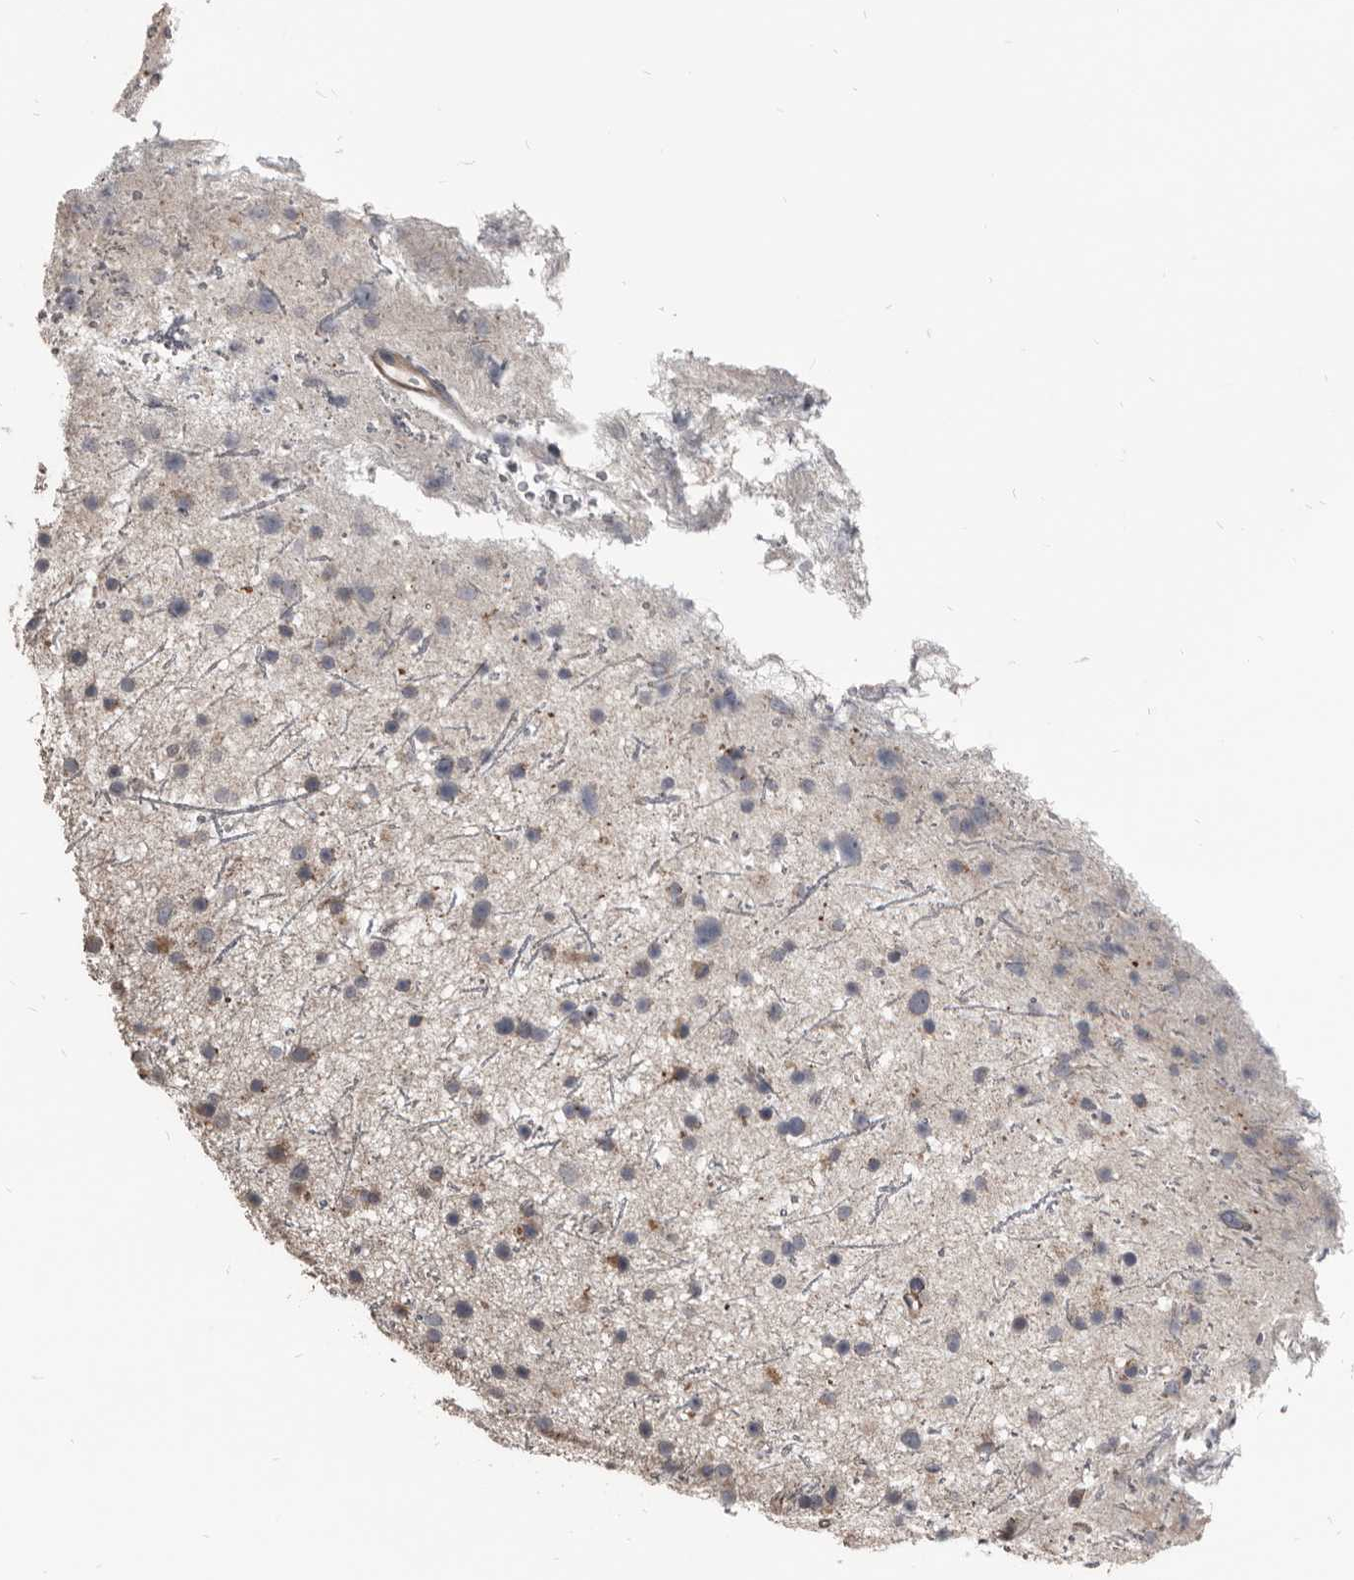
{"staining": {"intensity": "weak", "quantity": "<25%", "location": "cytoplasmic/membranous"}, "tissue": "glioma", "cell_type": "Tumor cells", "image_type": "cancer", "snomed": [{"axis": "morphology", "description": "Glioma, malignant, Low grade"}, {"axis": "topography", "description": "Cerebral cortex"}], "caption": "The micrograph demonstrates no significant expression in tumor cells of malignant low-grade glioma.", "gene": "DHPS", "patient": {"sex": "female", "age": 39}}